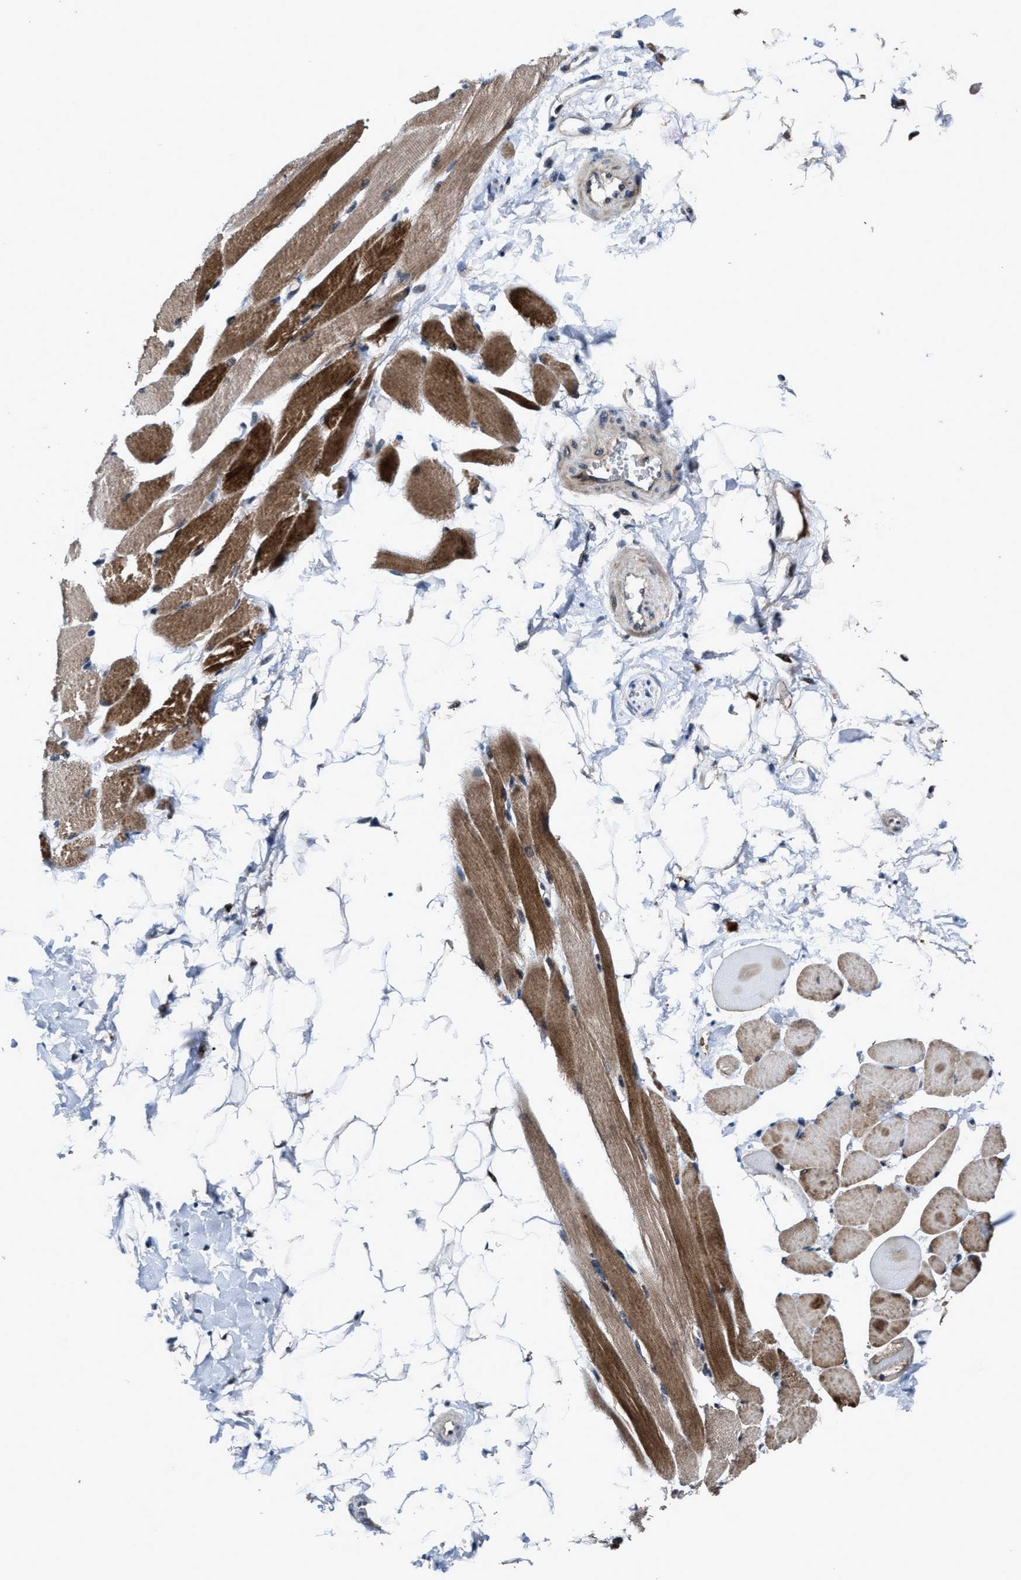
{"staining": {"intensity": "strong", "quantity": ">75%", "location": "cytoplasmic/membranous"}, "tissue": "skeletal muscle", "cell_type": "Myocytes", "image_type": "normal", "snomed": [{"axis": "morphology", "description": "Normal tissue, NOS"}, {"axis": "topography", "description": "Skeletal muscle"}, {"axis": "topography", "description": "Peripheral nerve tissue"}], "caption": "Immunohistochemical staining of normal skeletal muscle demonstrates high levels of strong cytoplasmic/membranous expression in approximately >75% of myocytes. (Stains: DAB (3,3'-diaminobenzidine) in brown, nuclei in blue, Microscopy: brightfield microscopy at high magnification).", "gene": "HAUS6", "patient": {"sex": "female", "age": 84}}